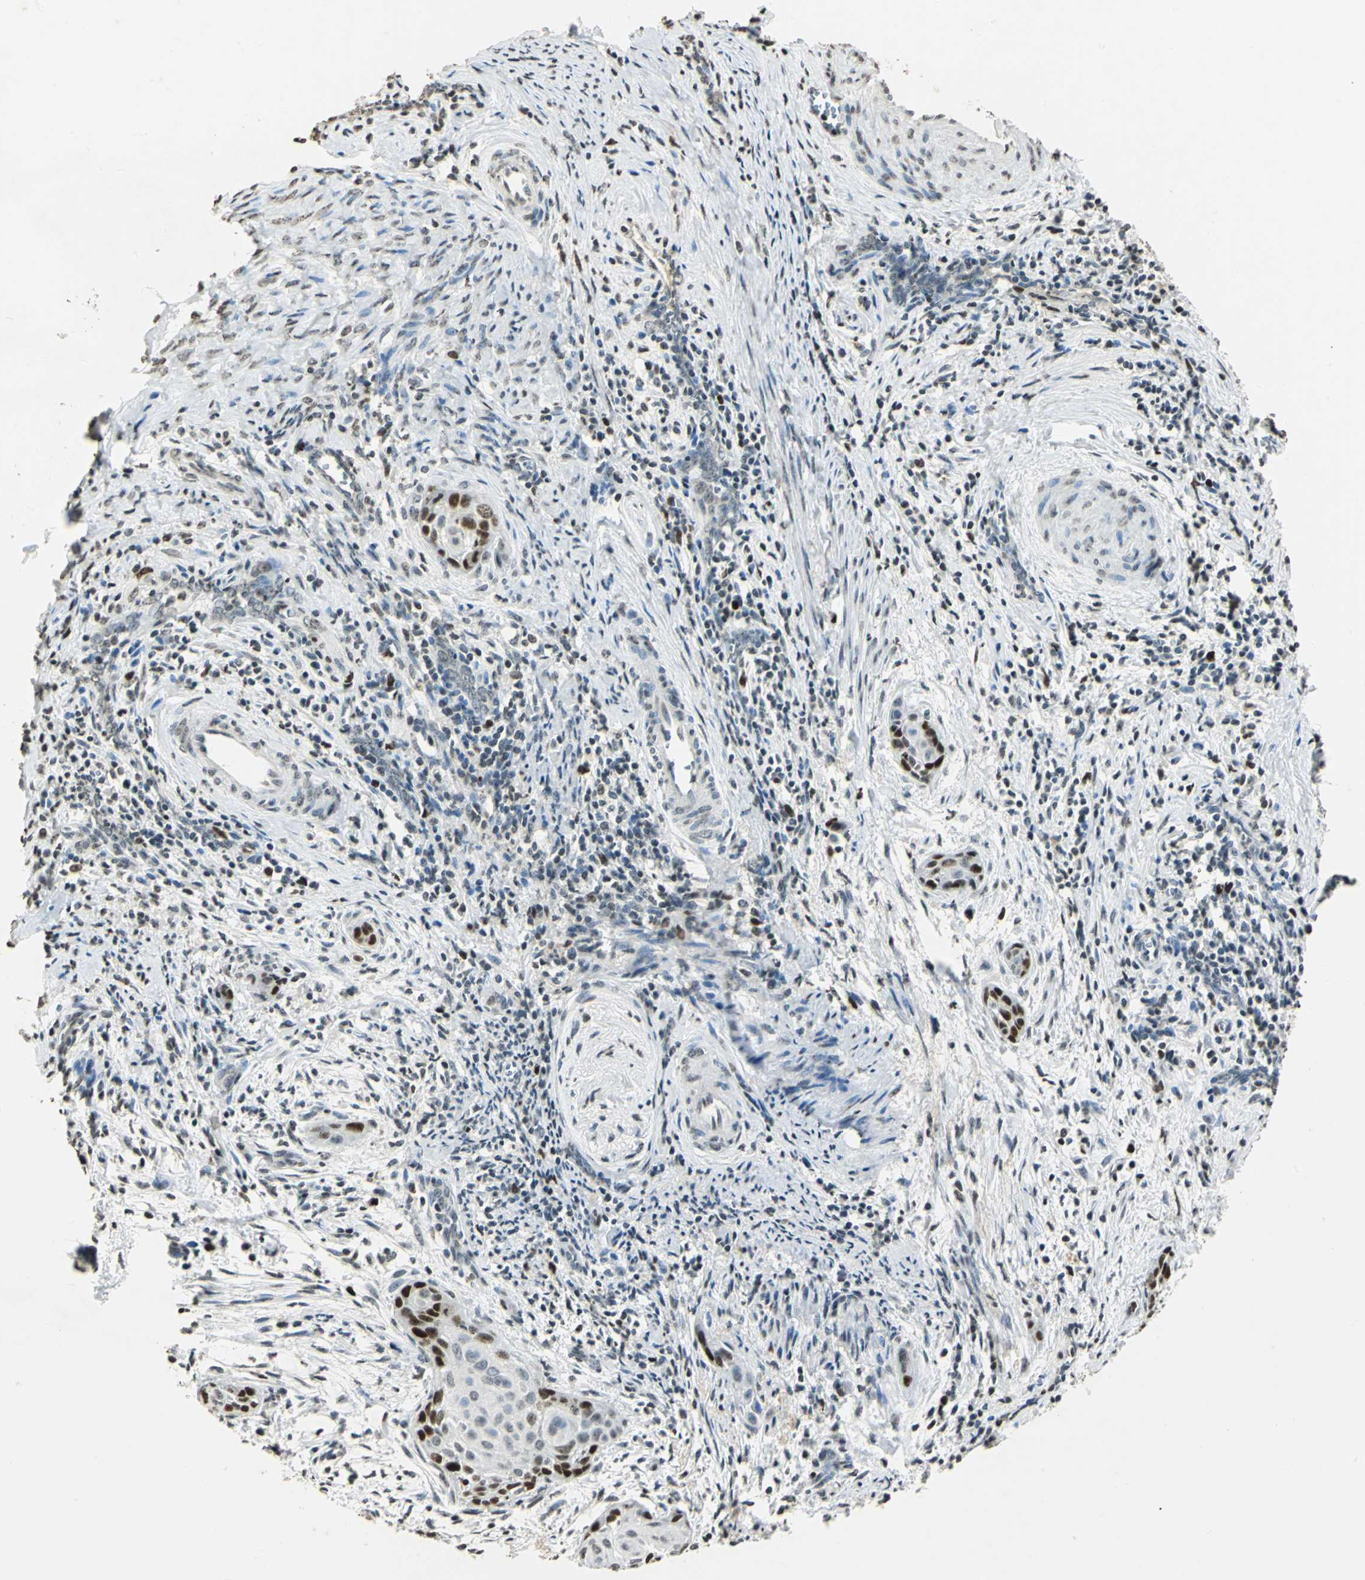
{"staining": {"intensity": "strong", "quantity": ">75%", "location": "nuclear"}, "tissue": "cervical cancer", "cell_type": "Tumor cells", "image_type": "cancer", "snomed": [{"axis": "morphology", "description": "Squamous cell carcinoma, NOS"}, {"axis": "topography", "description": "Cervix"}], "caption": "A high amount of strong nuclear expression is identified in about >75% of tumor cells in squamous cell carcinoma (cervical) tissue. (DAB IHC with brightfield microscopy, high magnification).", "gene": "MCM4", "patient": {"sex": "female", "age": 33}}